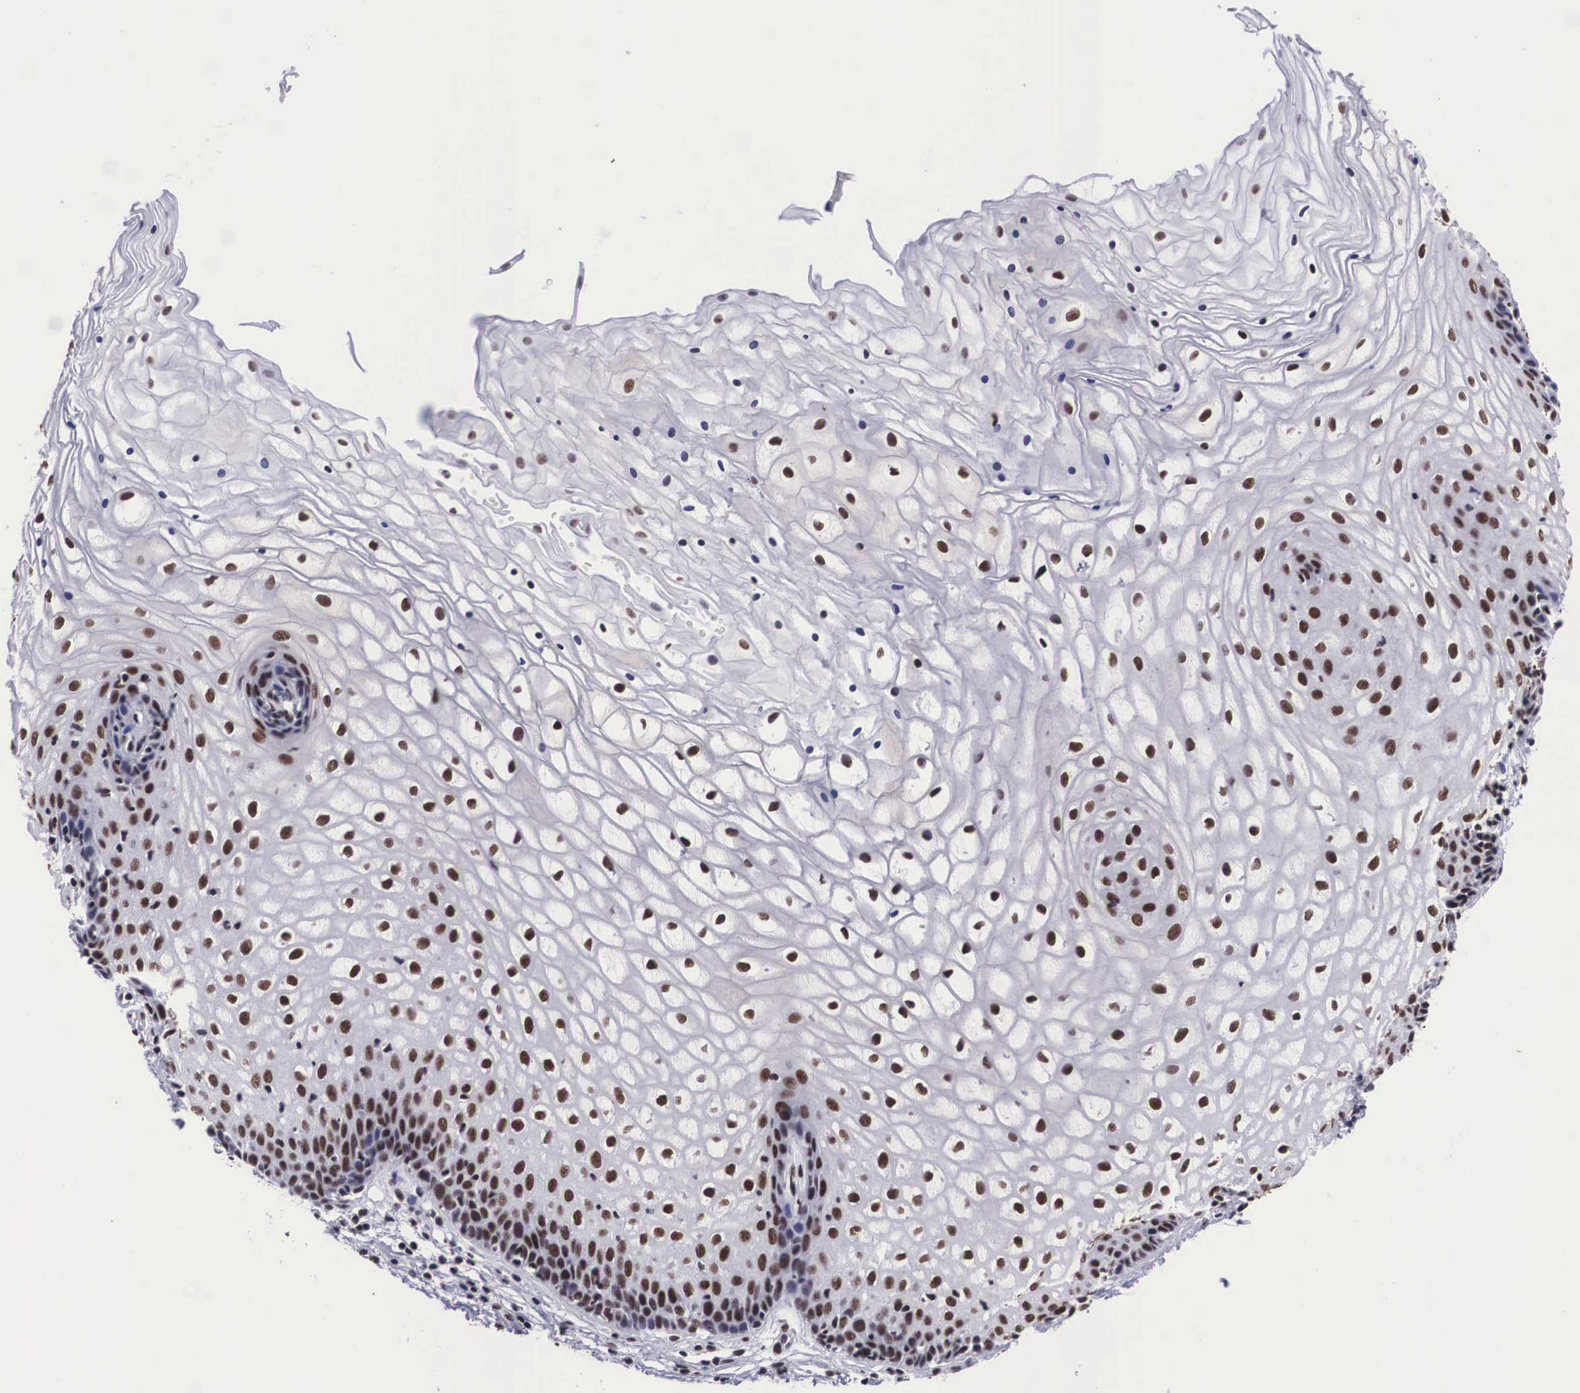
{"staining": {"intensity": "strong", "quantity": ">75%", "location": "nuclear"}, "tissue": "vagina", "cell_type": "Squamous epithelial cells", "image_type": "normal", "snomed": [{"axis": "morphology", "description": "Normal tissue, NOS"}, {"axis": "topography", "description": "Vagina"}], "caption": "Squamous epithelial cells demonstrate strong nuclear expression in approximately >75% of cells in benign vagina.", "gene": "SF3A1", "patient": {"sex": "female", "age": 34}}